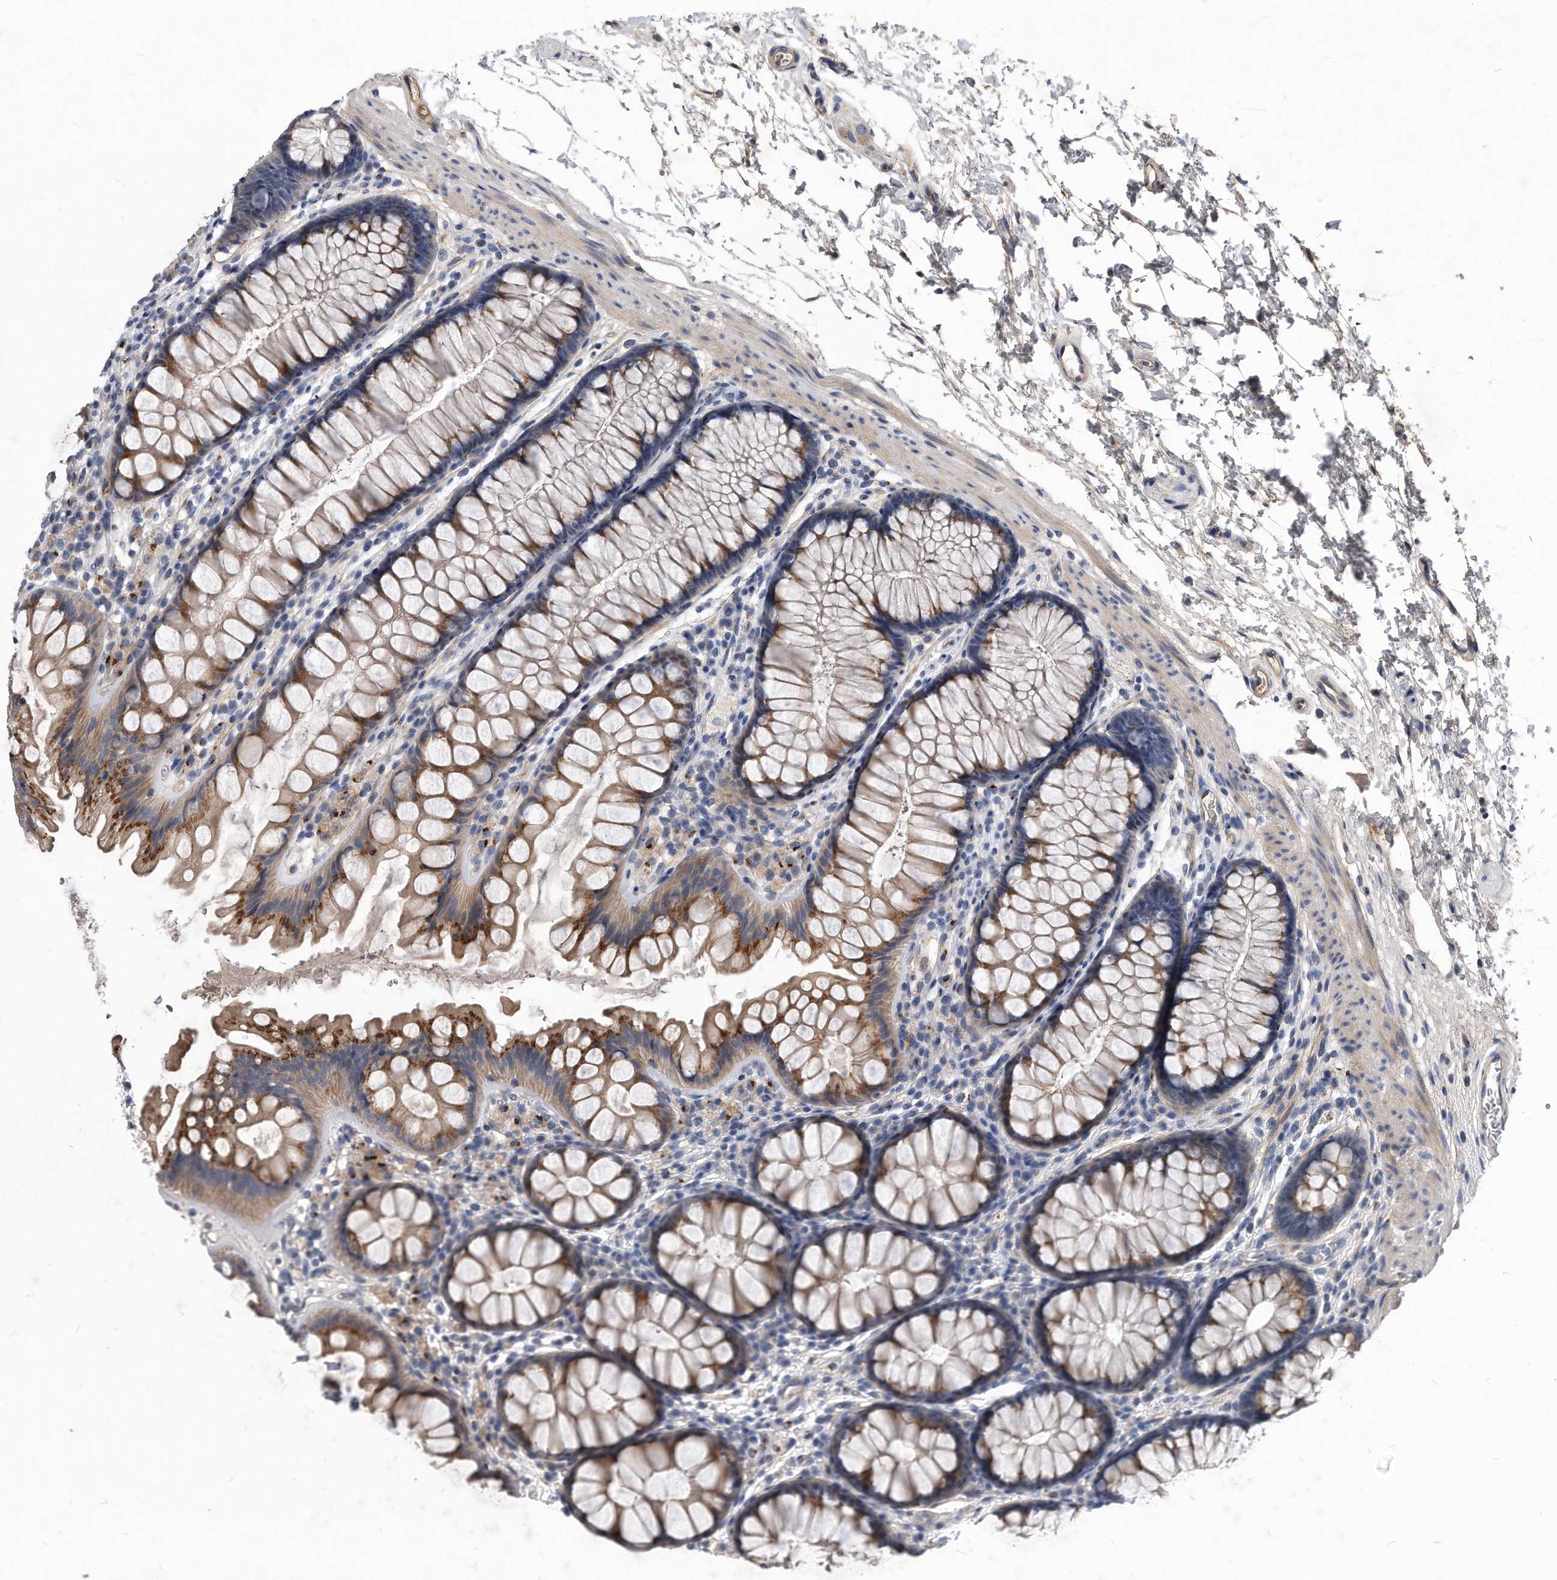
{"staining": {"intensity": "moderate", "quantity": ">75%", "location": "cytoplasmic/membranous"}, "tissue": "colon", "cell_type": "Endothelial cells", "image_type": "normal", "snomed": [{"axis": "morphology", "description": "Normal tissue, NOS"}, {"axis": "topography", "description": "Colon"}], "caption": "Protein positivity by immunohistochemistry (IHC) demonstrates moderate cytoplasmic/membranous staining in about >75% of endothelial cells in normal colon.", "gene": "MGAT4A", "patient": {"sex": "female", "age": 62}}